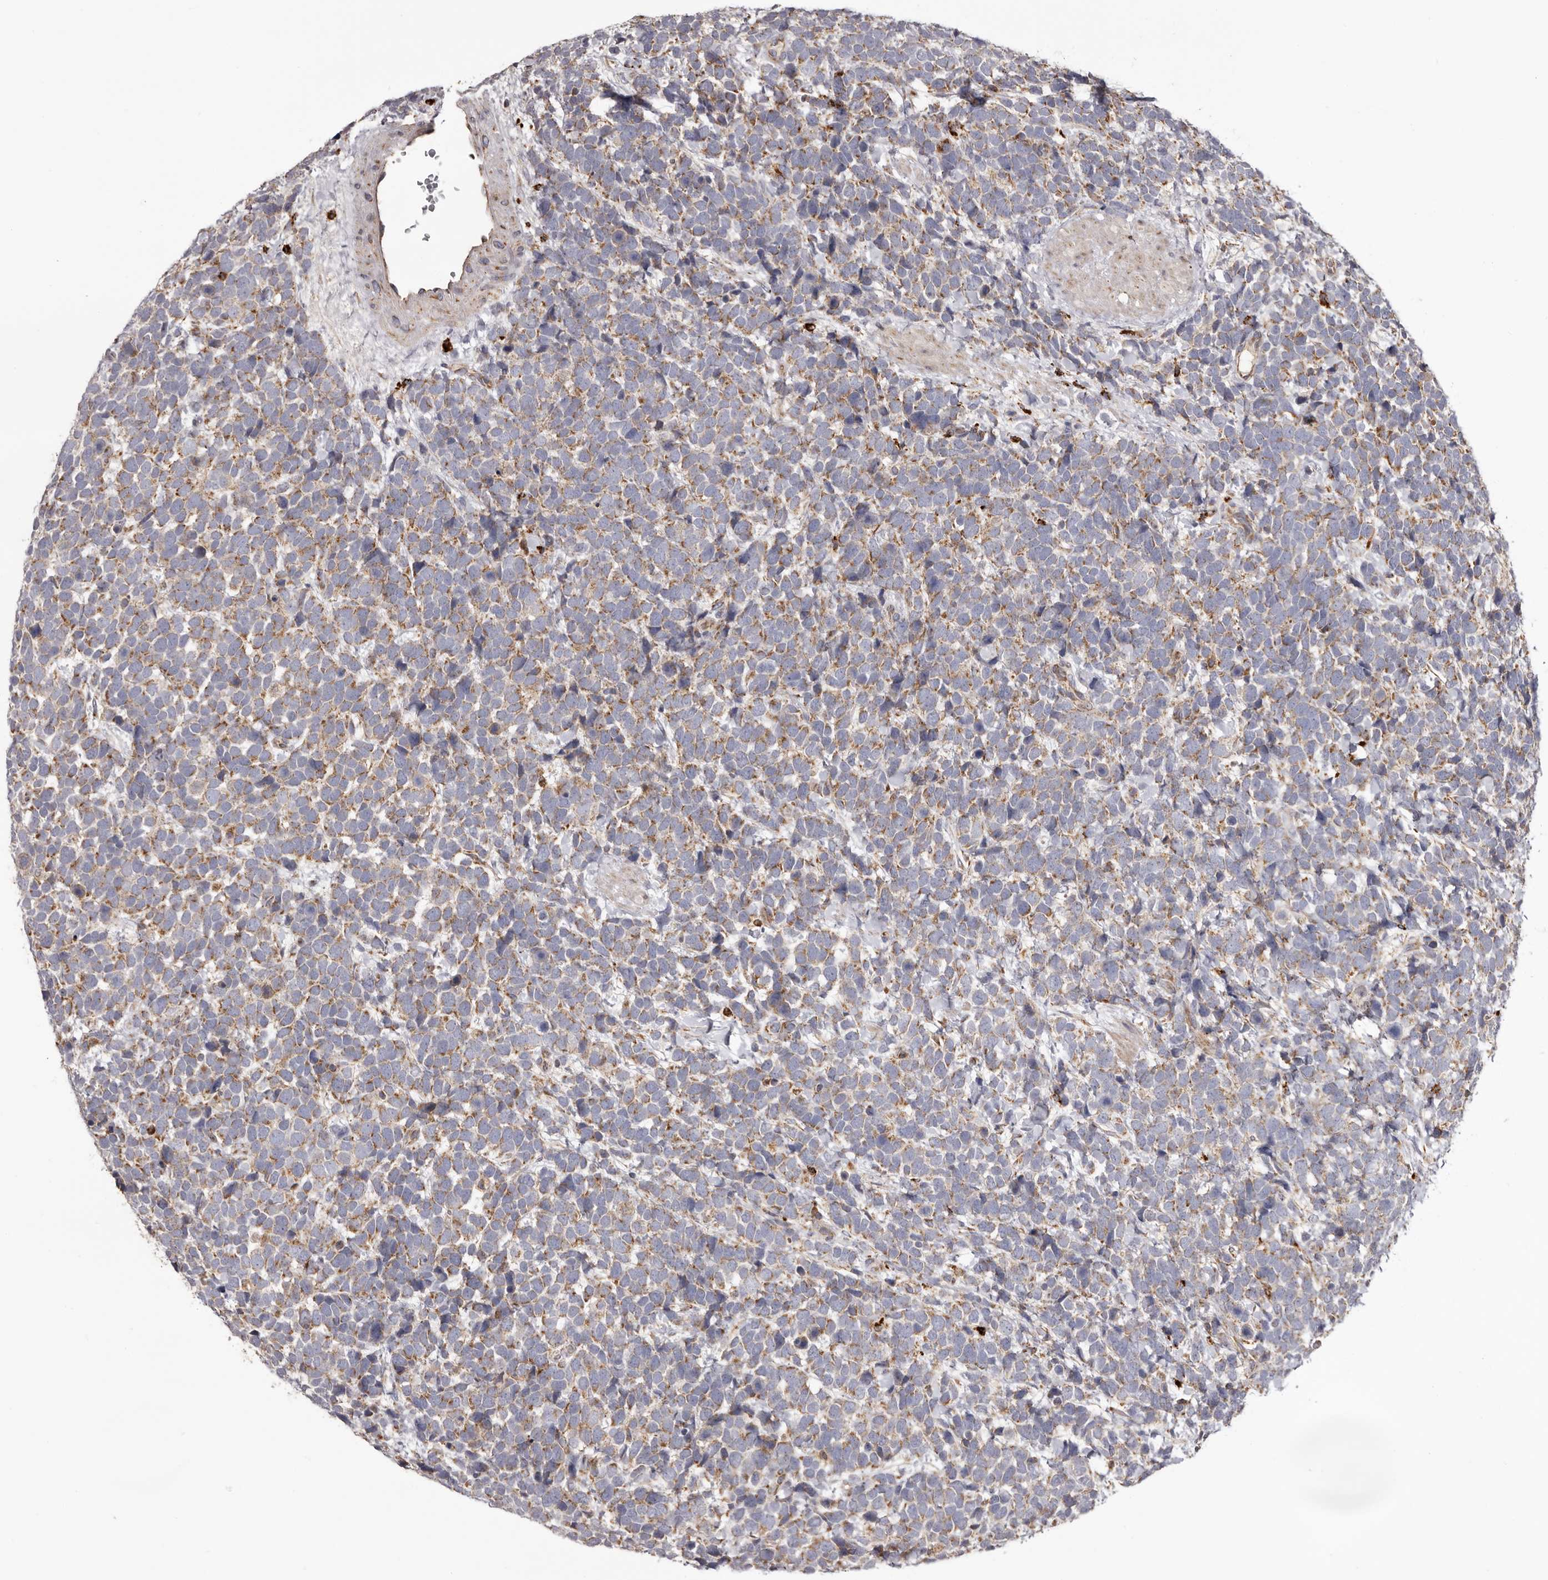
{"staining": {"intensity": "moderate", "quantity": ">75%", "location": "cytoplasmic/membranous"}, "tissue": "urothelial cancer", "cell_type": "Tumor cells", "image_type": "cancer", "snomed": [{"axis": "morphology", "description": "Urothelial carcinoma, High grade"}, {"axis": "topography", "description": "Urinary bladder"}], "caption": "Moderate cytoplasmic/membranous protein staining is identified in approximately >75% of tumor cells in urothelial cancer.", "gene": "MECR", "patient": {"sex": "female", "age": 82}}